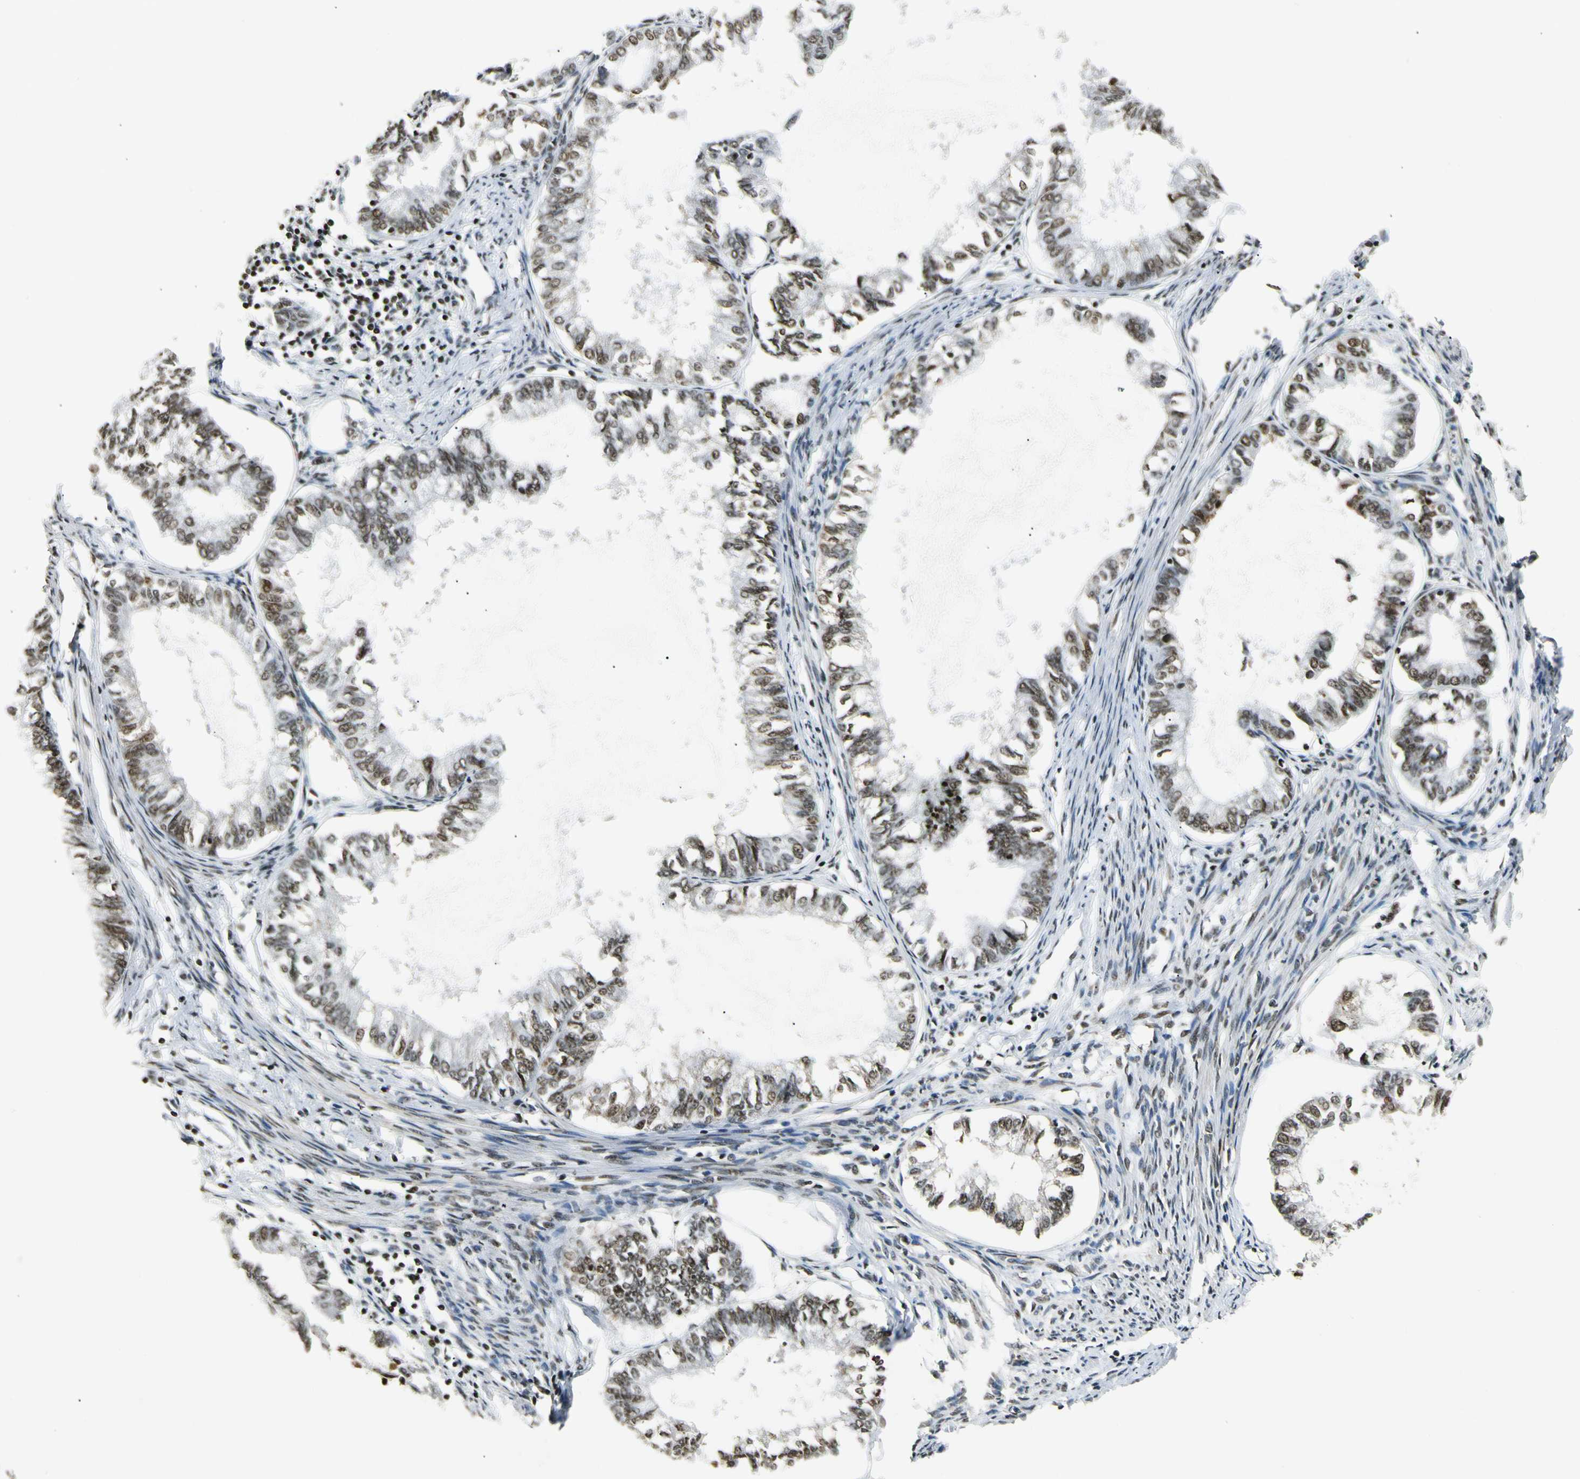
{"staining": {"intensity": "strong", "quantity": ">75%", "location": "nuclear"}, "tissue": "endometrial cancer", "cell_type": "Tumor cells", "image_type": "cancer", "snomed": [{"axis": "morphology", "description": "Adenocarcinoma, NOS"}, {"axis": "topography", "description": "Endometrium"}], "caption": "Endometrial cancer stained with DAB immunohistochemistry exhibits high levels of strong nuclear expression in approximately >75% of tumor cells. (DAB = brown stain, brightfield microscopy at high magnification).", "gene": "UBTF", "patient": {"sex": "female", "age": 86}}